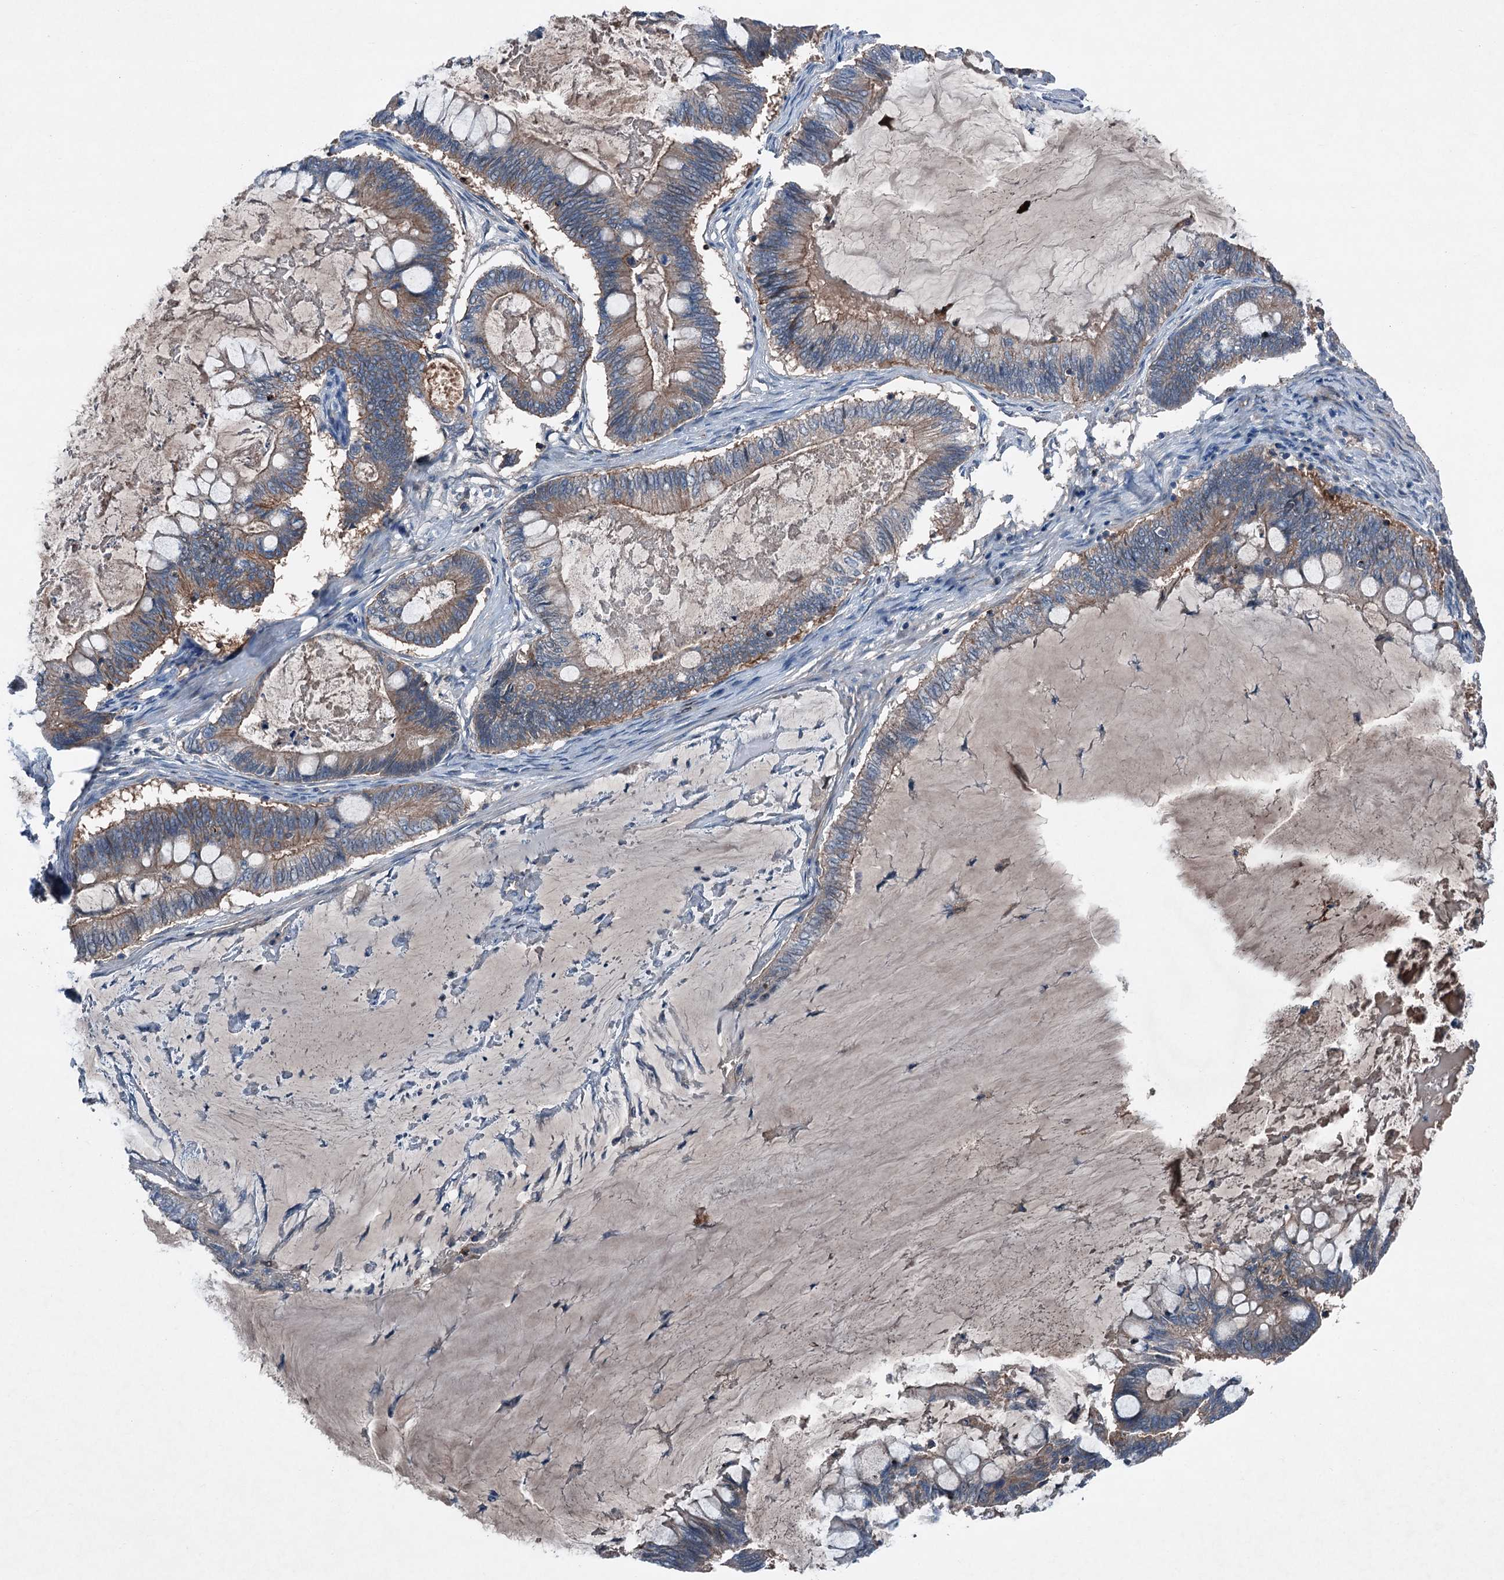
{"staining": {"intensity": "moderate", "quantity": ">75%", "location": "cytoplasmic/membranous"}, "tissue": "ovarian cancer", "cell_type": "Tumor cells", "image_type": "cancer", "snomed": [{"axis": "morphology", "description": "Cystadenocarcinoma, mucinous, NOS"}, {"axis": "topography", "description": "Ovary"}], "caption": "DAB immunohistochemical staining of ovarian cancer displays moderate cytoplasmic/membranous protein staining in approximately >75% of tumor cells. The staining was performed using DAB (3,3'-diaminobenzidine), with brown indicating positive protein expression. Nuclei are stained blue with hematoxylin.", "gene": "SLC2A10", "patient": {"sex": "female", "age": 61}}